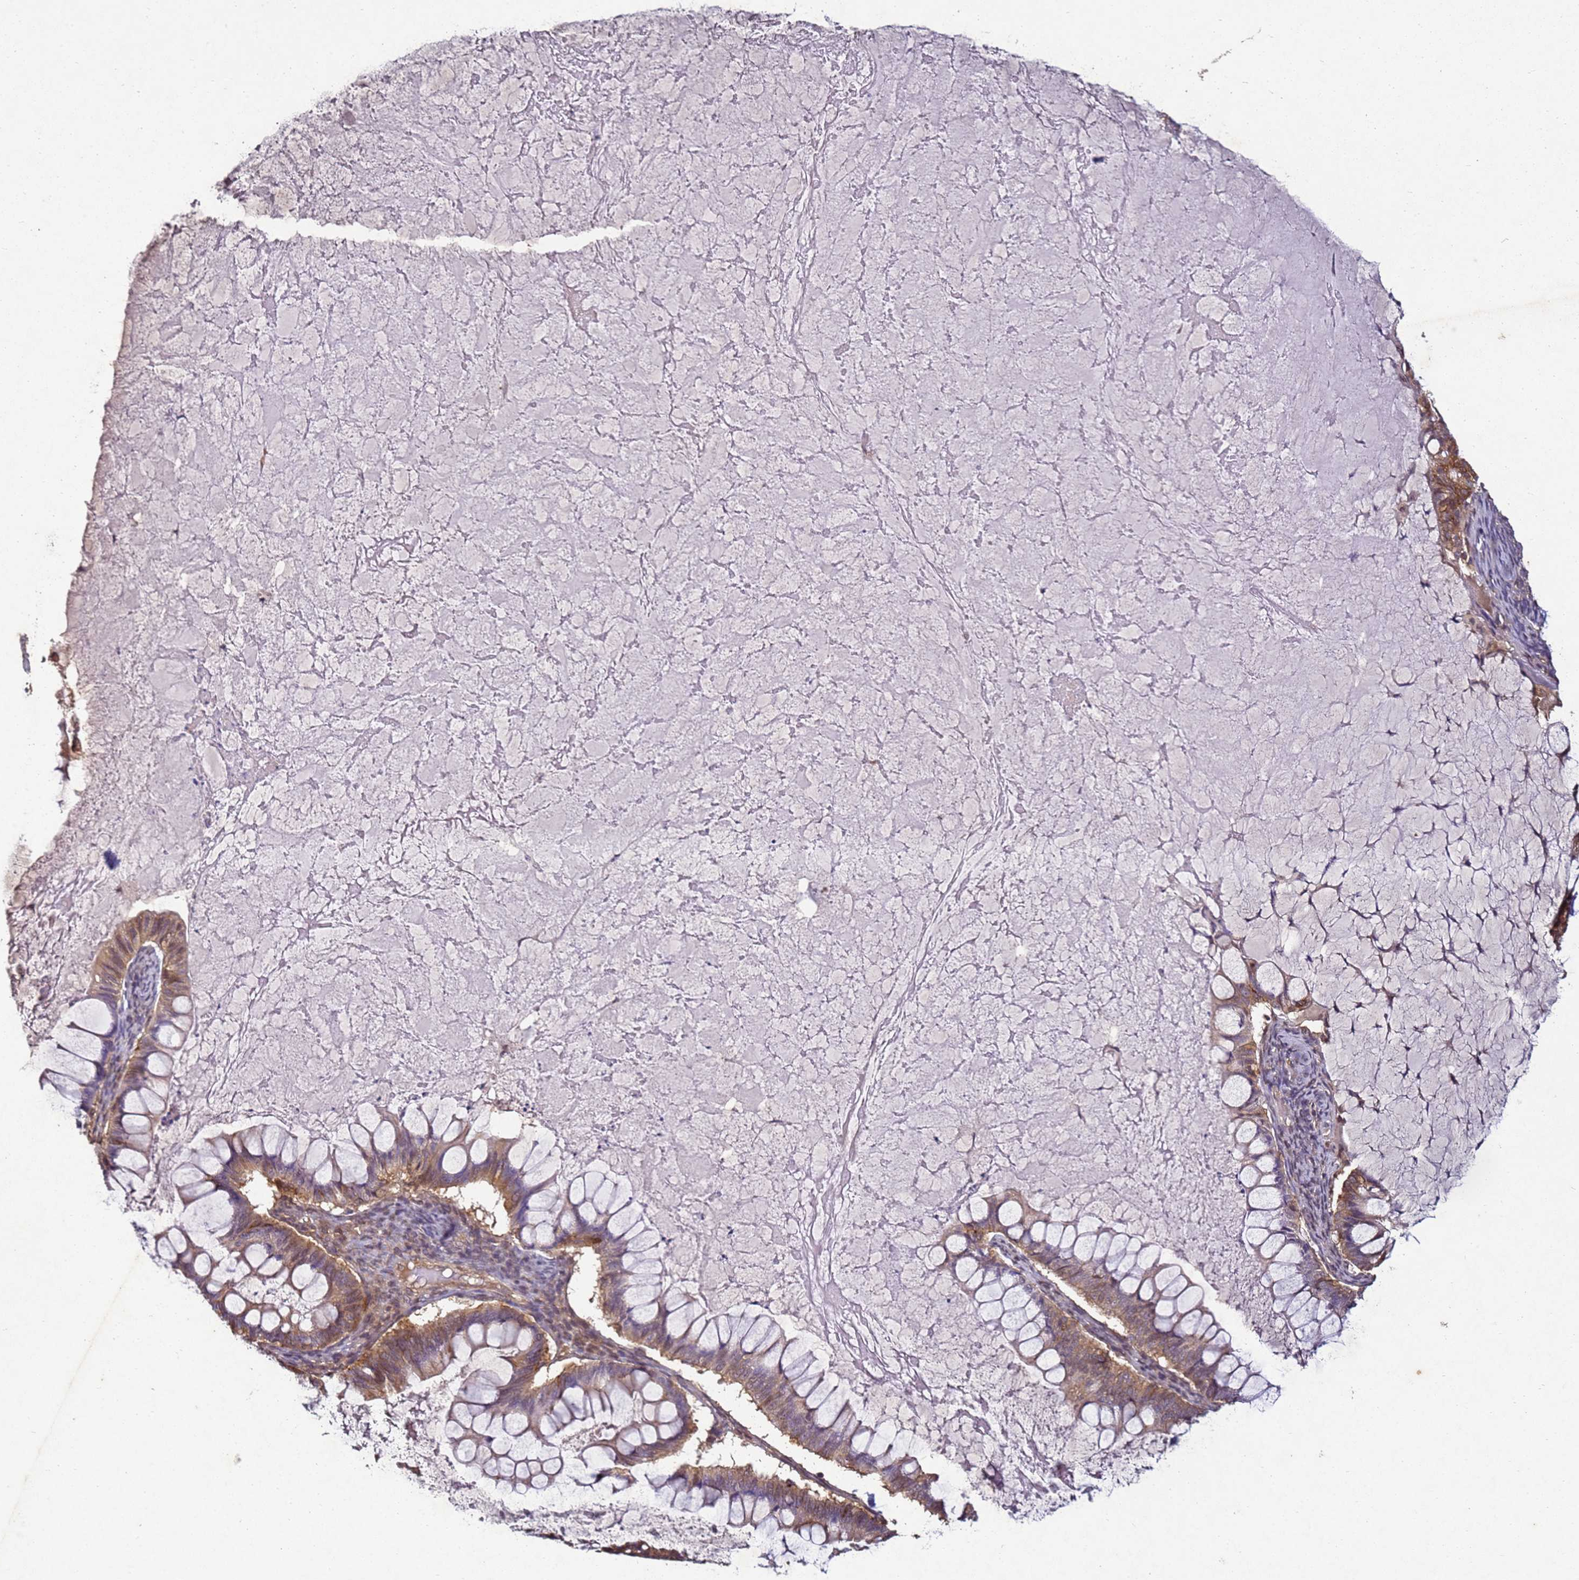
{"staining": {"intensity": "moderate", "quantity": ">75%", "location": "cytoplasmic/membranous"}, "tissue": "ovarian cancer", "cell_type": "Tumor cells", "image_type": "cancer", "snomed": [{"axis": "morphology", "description": "Cystadenocarcinoma, mucinous, NOS"}, {"axis": "topography", "description": "Ovary"}], "caption": "There is medium levels of moderate cytoplasmic/membranous positivity in tumor cells of ovarian cancer (mucinous cystadenocarcinoma), as demonstrated by immunohistochemical staining (brown color).", "gene": "ANKRD17", "patient": {"sex": "female", "age": 61}}